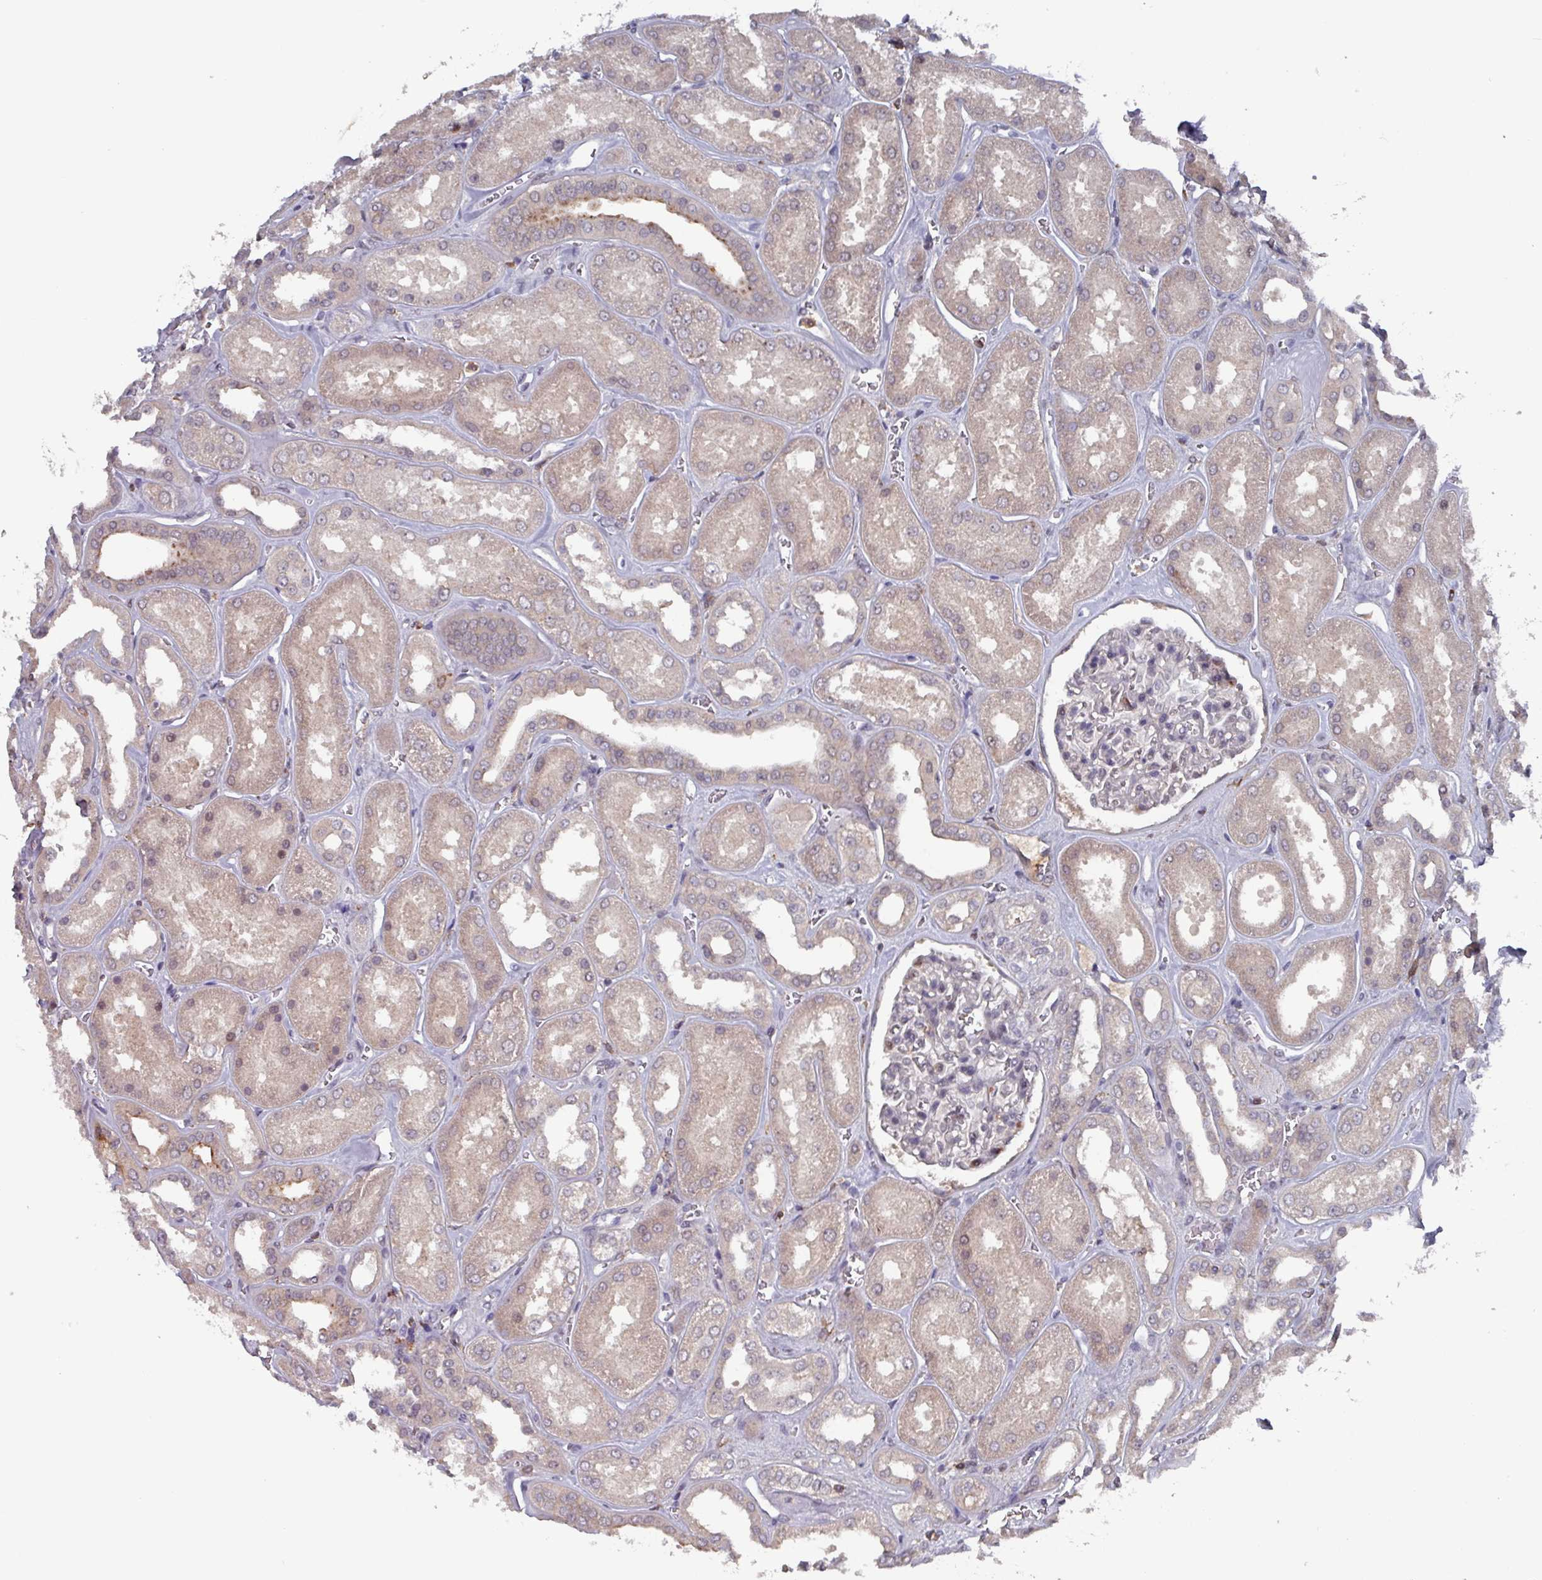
{"staining": {"intensity": "weak", "quantity": "25%-75%", "location": "nuclear"}, "tissue": "kidney", "cell_type": "Cells in glomeruli", "image_type": "normal", "snomed": [{"axis": "morphology", "description": "Normal tissue, NOS"}, {"axis": "morphology", "description": "Adenocarcinoma, NOS"}, {"axis": "topography", "description": "Kidney"}], "caption": "IHC micrograph of unremarkable kidney: human kidney stained using immunohistochemistry exhibits low levels of weak protein expression localized specifically in the nuclear of cells in glomeruli, appearing as a nuclear brown color.", "gene": "PRRX1", "patient": {"sex": "female", "age": 68}}